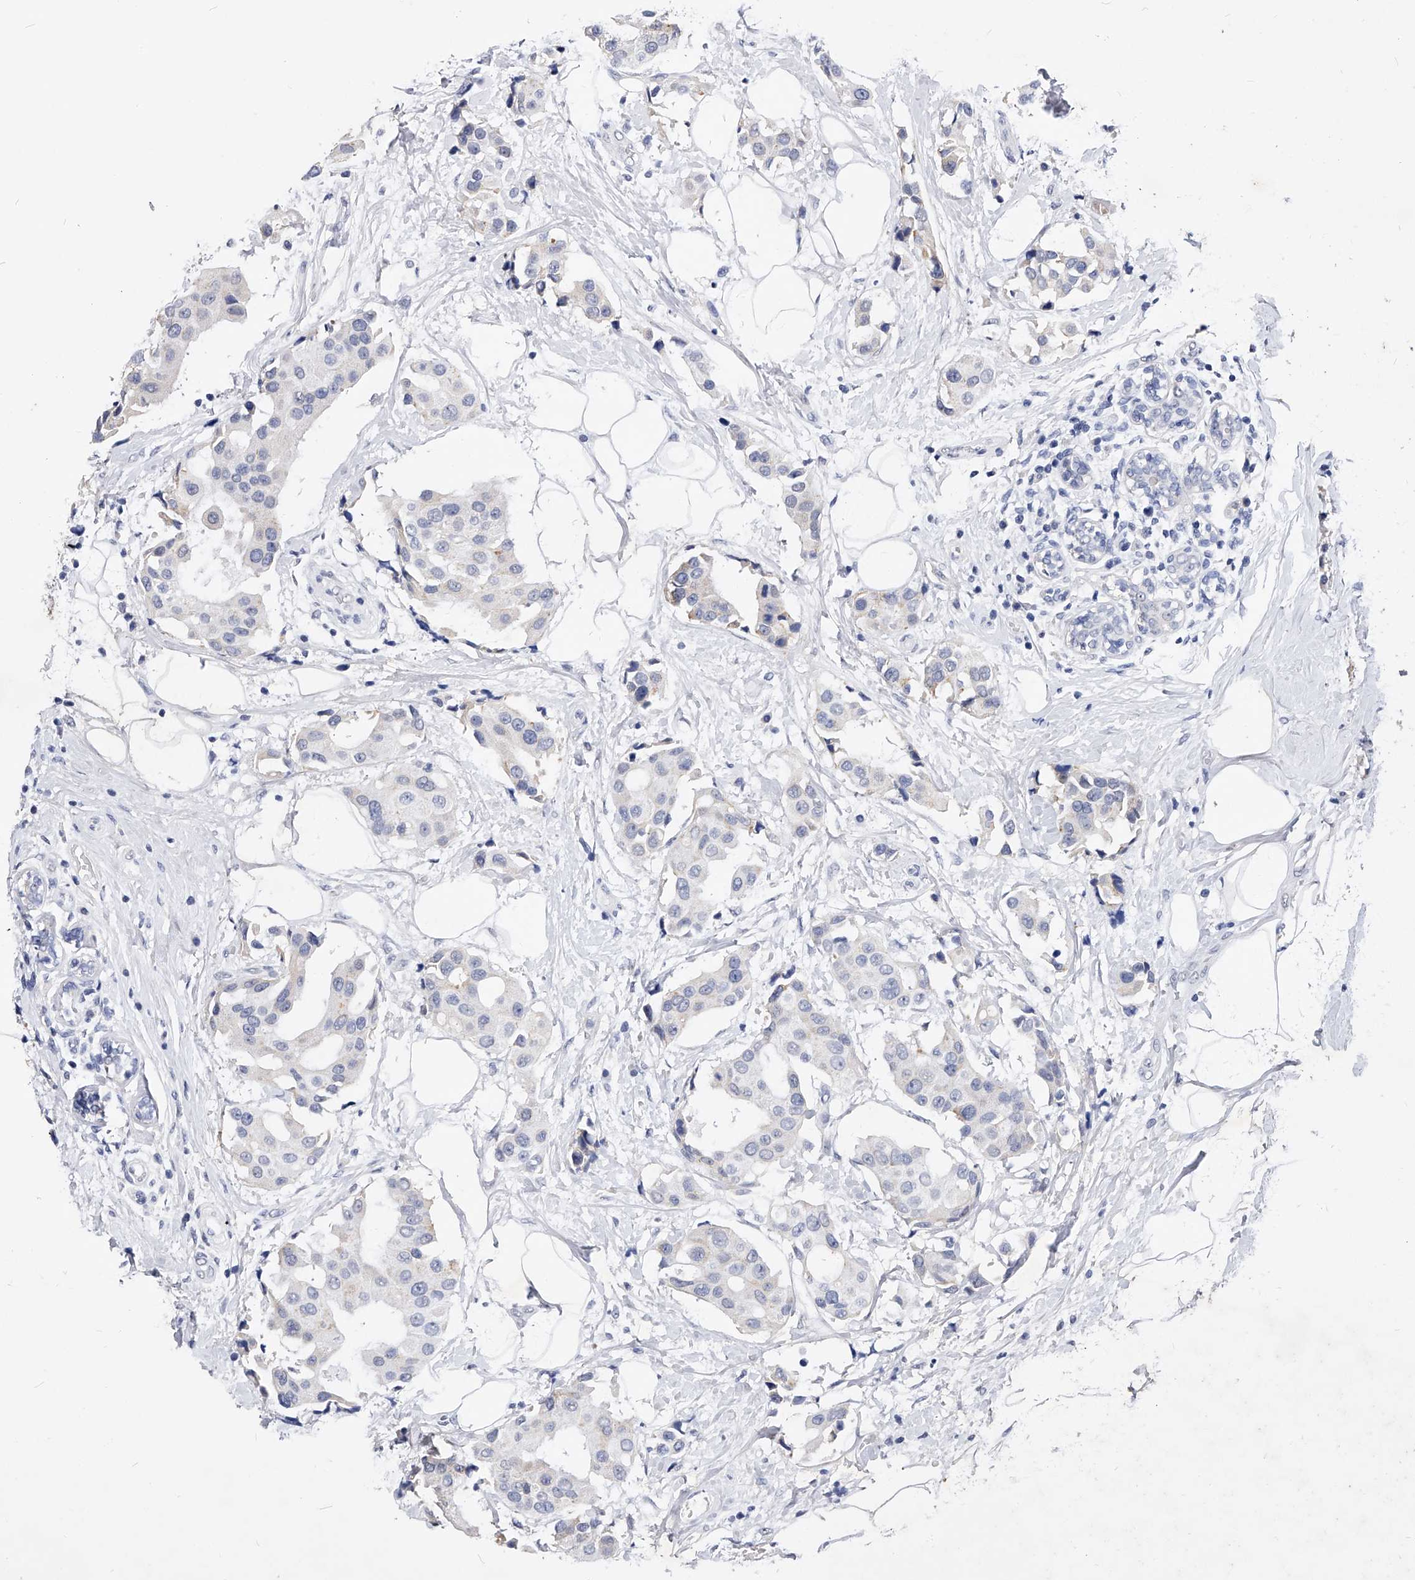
{"staining": {"intensity": "negative", "quantity": "none", "location": "none"}, "tissue": "breast cancer", "cell_type": "Tumor cells", "image_type": "cancer", "snomed": [{"axis": "morphology", "description": "Normal tissue, NOS"}, {"axis": "morphology", "description": "Duct carcinoma"}, {"axis": "topography", "description": "Breast"}], "caption": "An IHC photomicrograph of breast cancer is shown. There is no staining in tumor cells of breast cancer.", "gene": "ZNF529", "patient": {"sex": "female", "age": 39}}